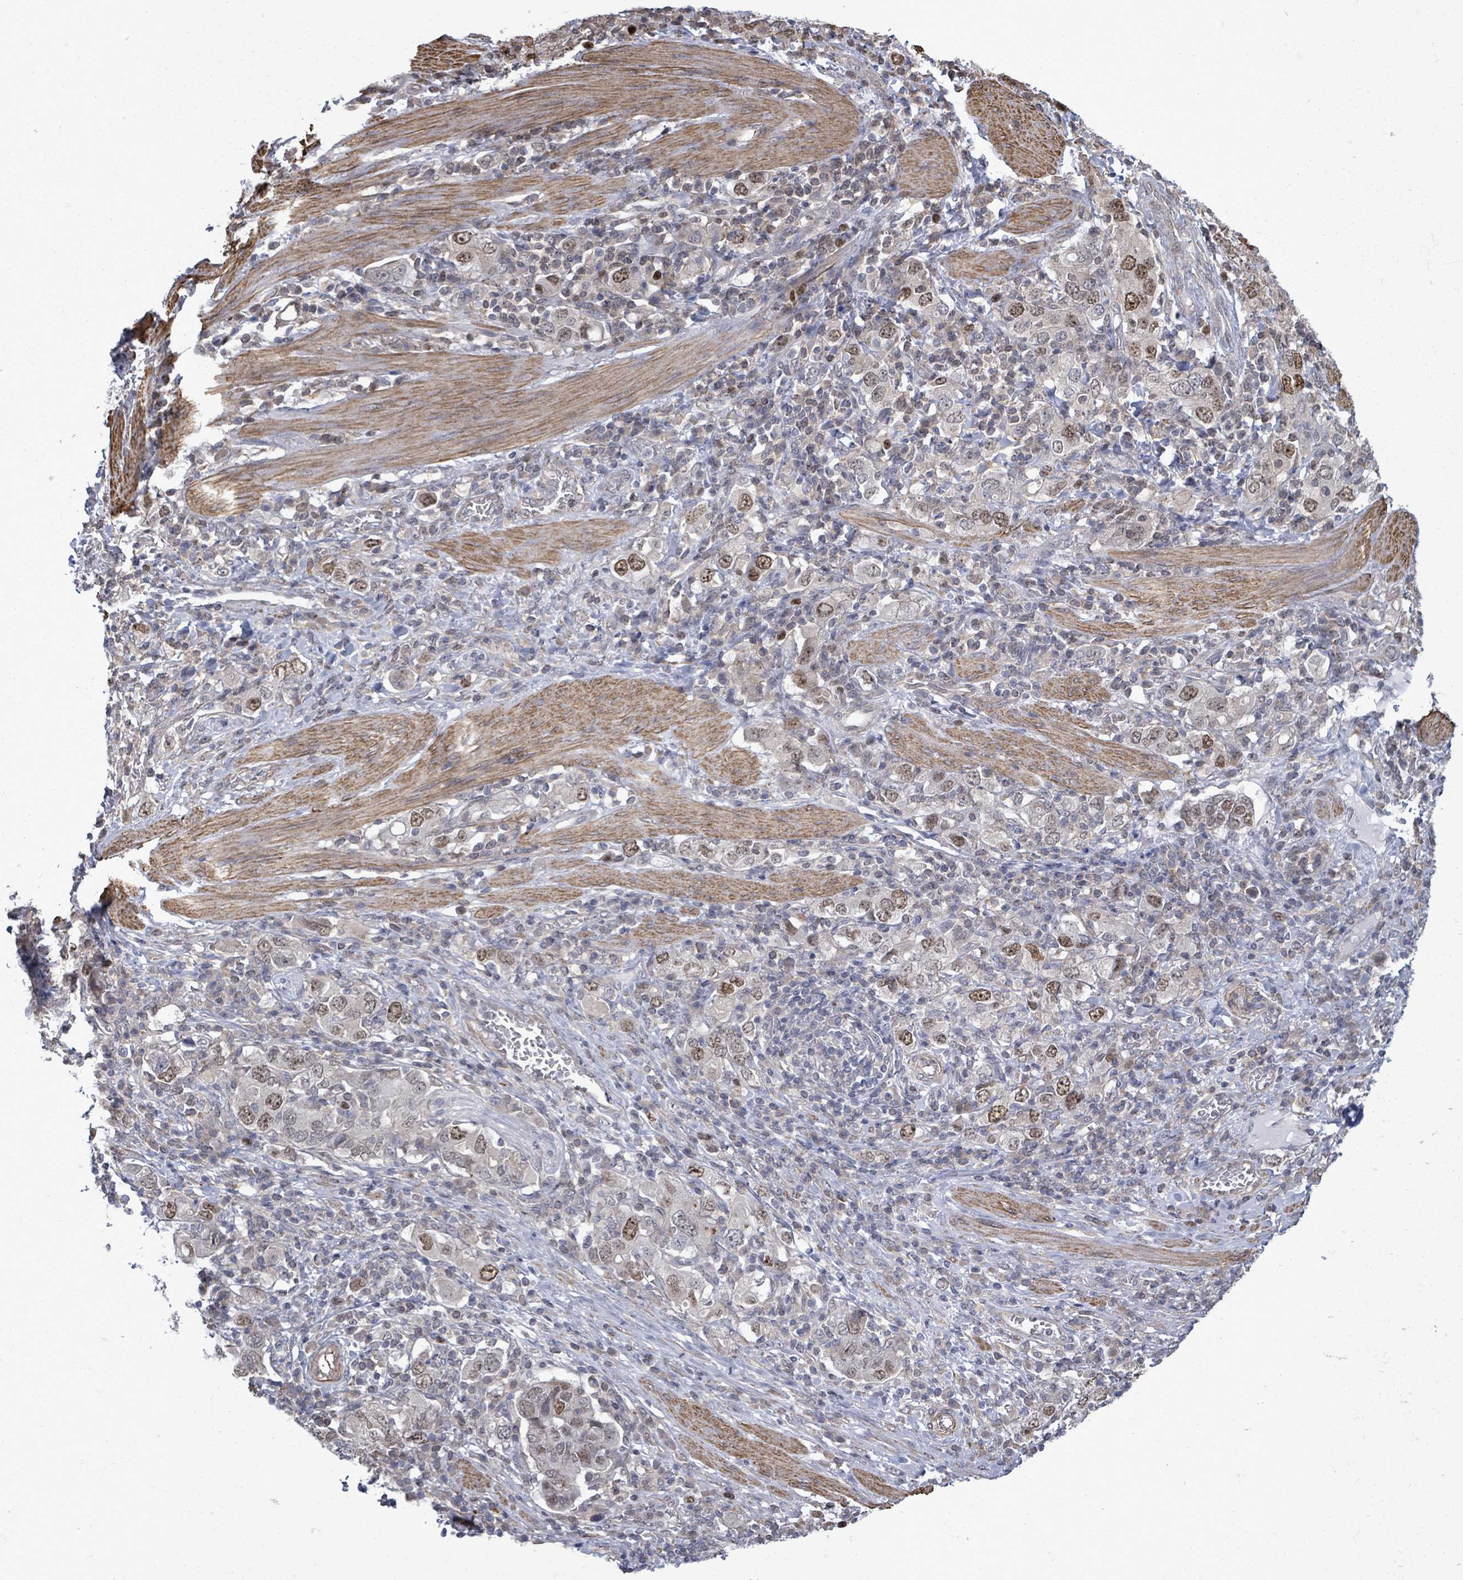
{"staining": {"intensity": "moderate", "quantity": "25%-75%", "location": "nuclear"}, "tissue": "stomach cancer", "cell_type": "Tumor cells", "image_type": "cancer", "snomed": [{"axis": "morphology", "description": "Adenocarcinoma, NOS"}, {"axis": "topography", "description": "Stomach, upper"}, {"axis": "topography", "description": "Stomach"}], "caption": "Stomach cancer stained with IHC displays moderate nuclear positivity in about 25%-75% of tumor cells. The protein is shown in brown color, while the nuclei are stained blue.", "gene": "PAPSS1", "patient": {"sex": "male", "age": 62}}